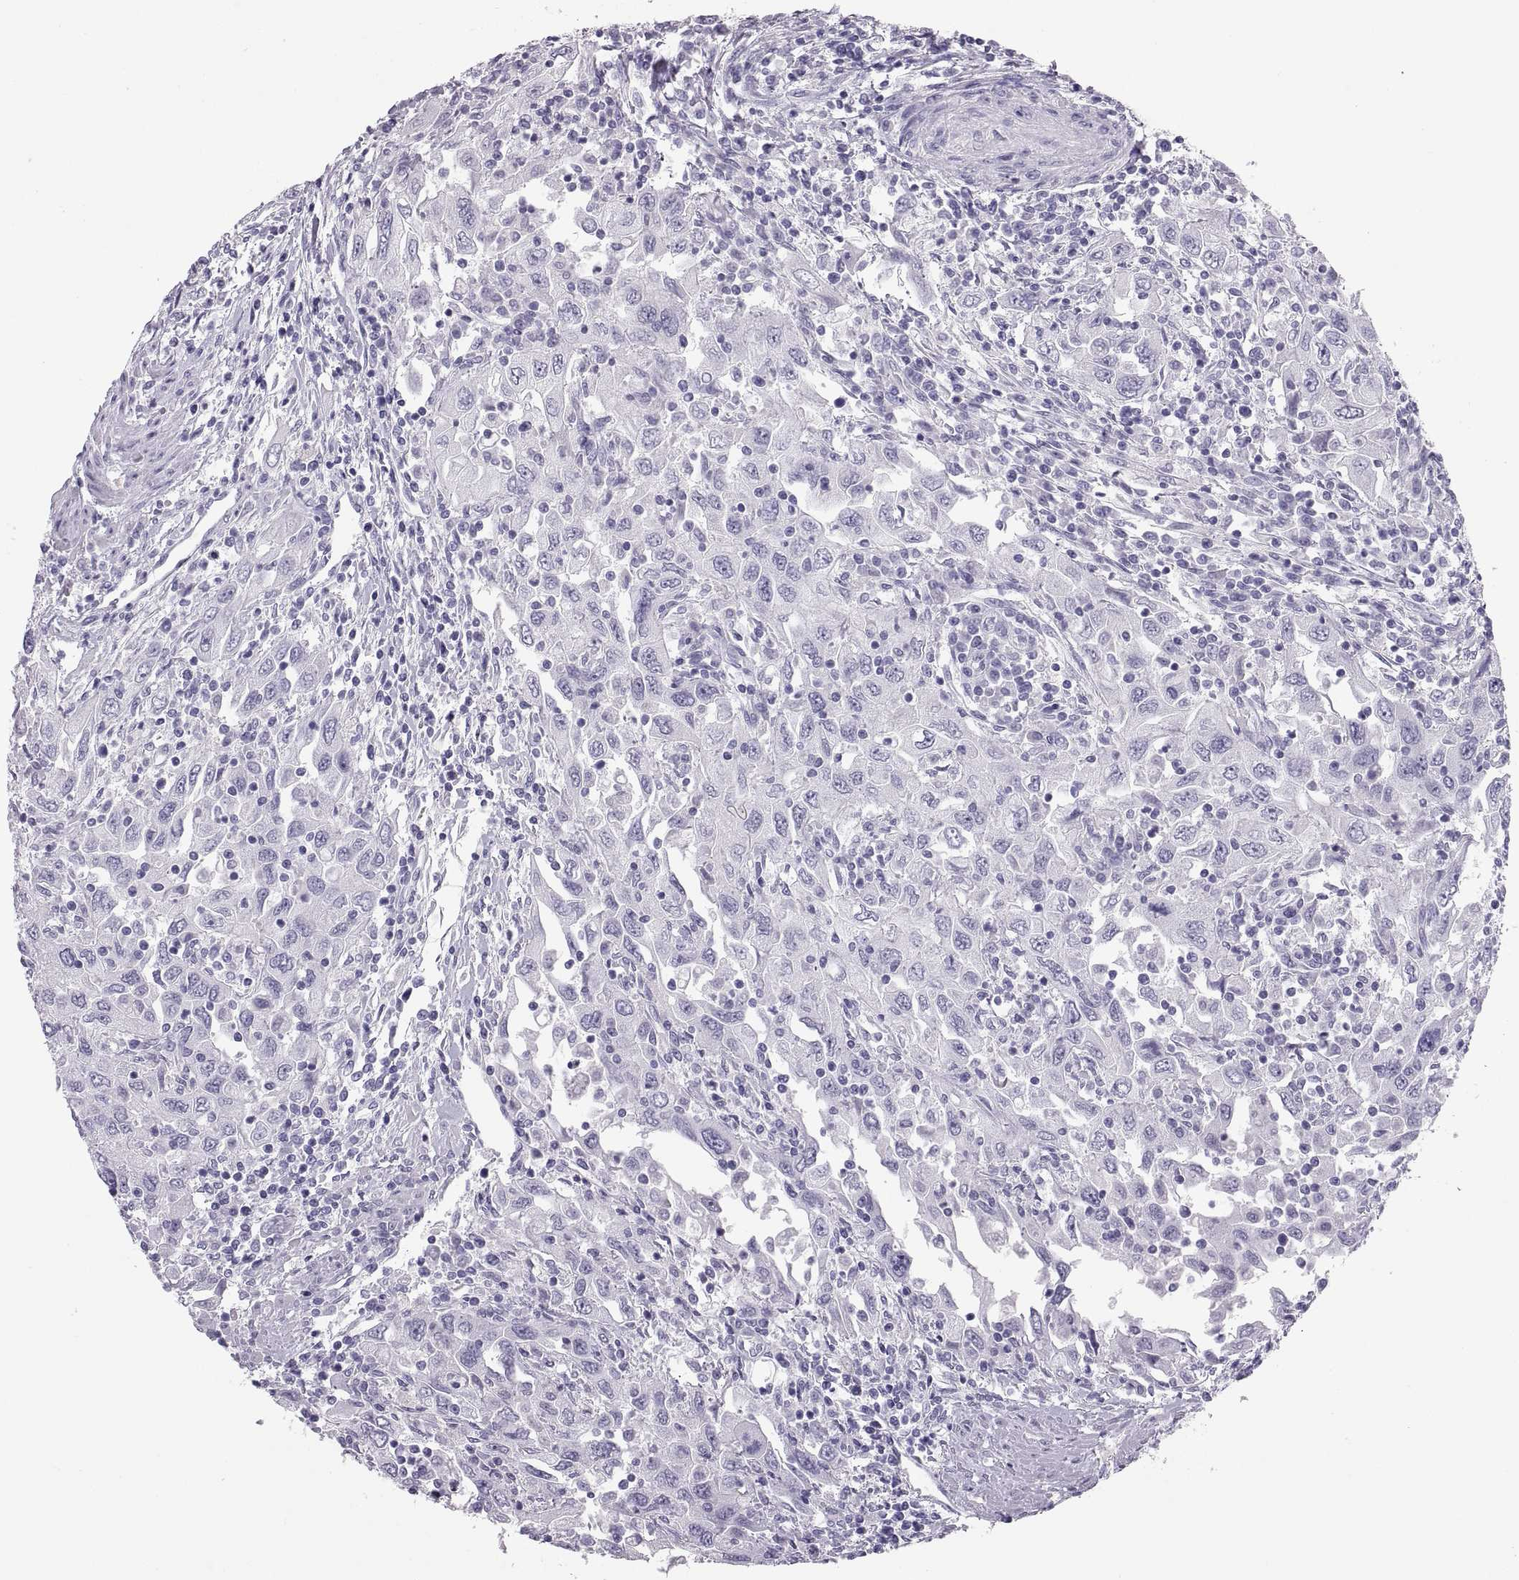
{"staining": {"intensity": "negative", "quantity": "none", "location": "none"}, "tissue": "urothelial cancer", "cell_type": "Tumor cells", "image_type": "cancer", "snomed": [{"axis": "morphology", "description": "Urothelial carcinoma, High grade"}, {"axis": "topography", "description": "Urinary bladder"}], "caption": "This is an immunohistochemistry (IHC) micrograph of human urothelial carcinoma (high-grade). There is no staining in tumor cells.", "gene": "QRICH2", "patient": {"sex": "male", "age": 76}}